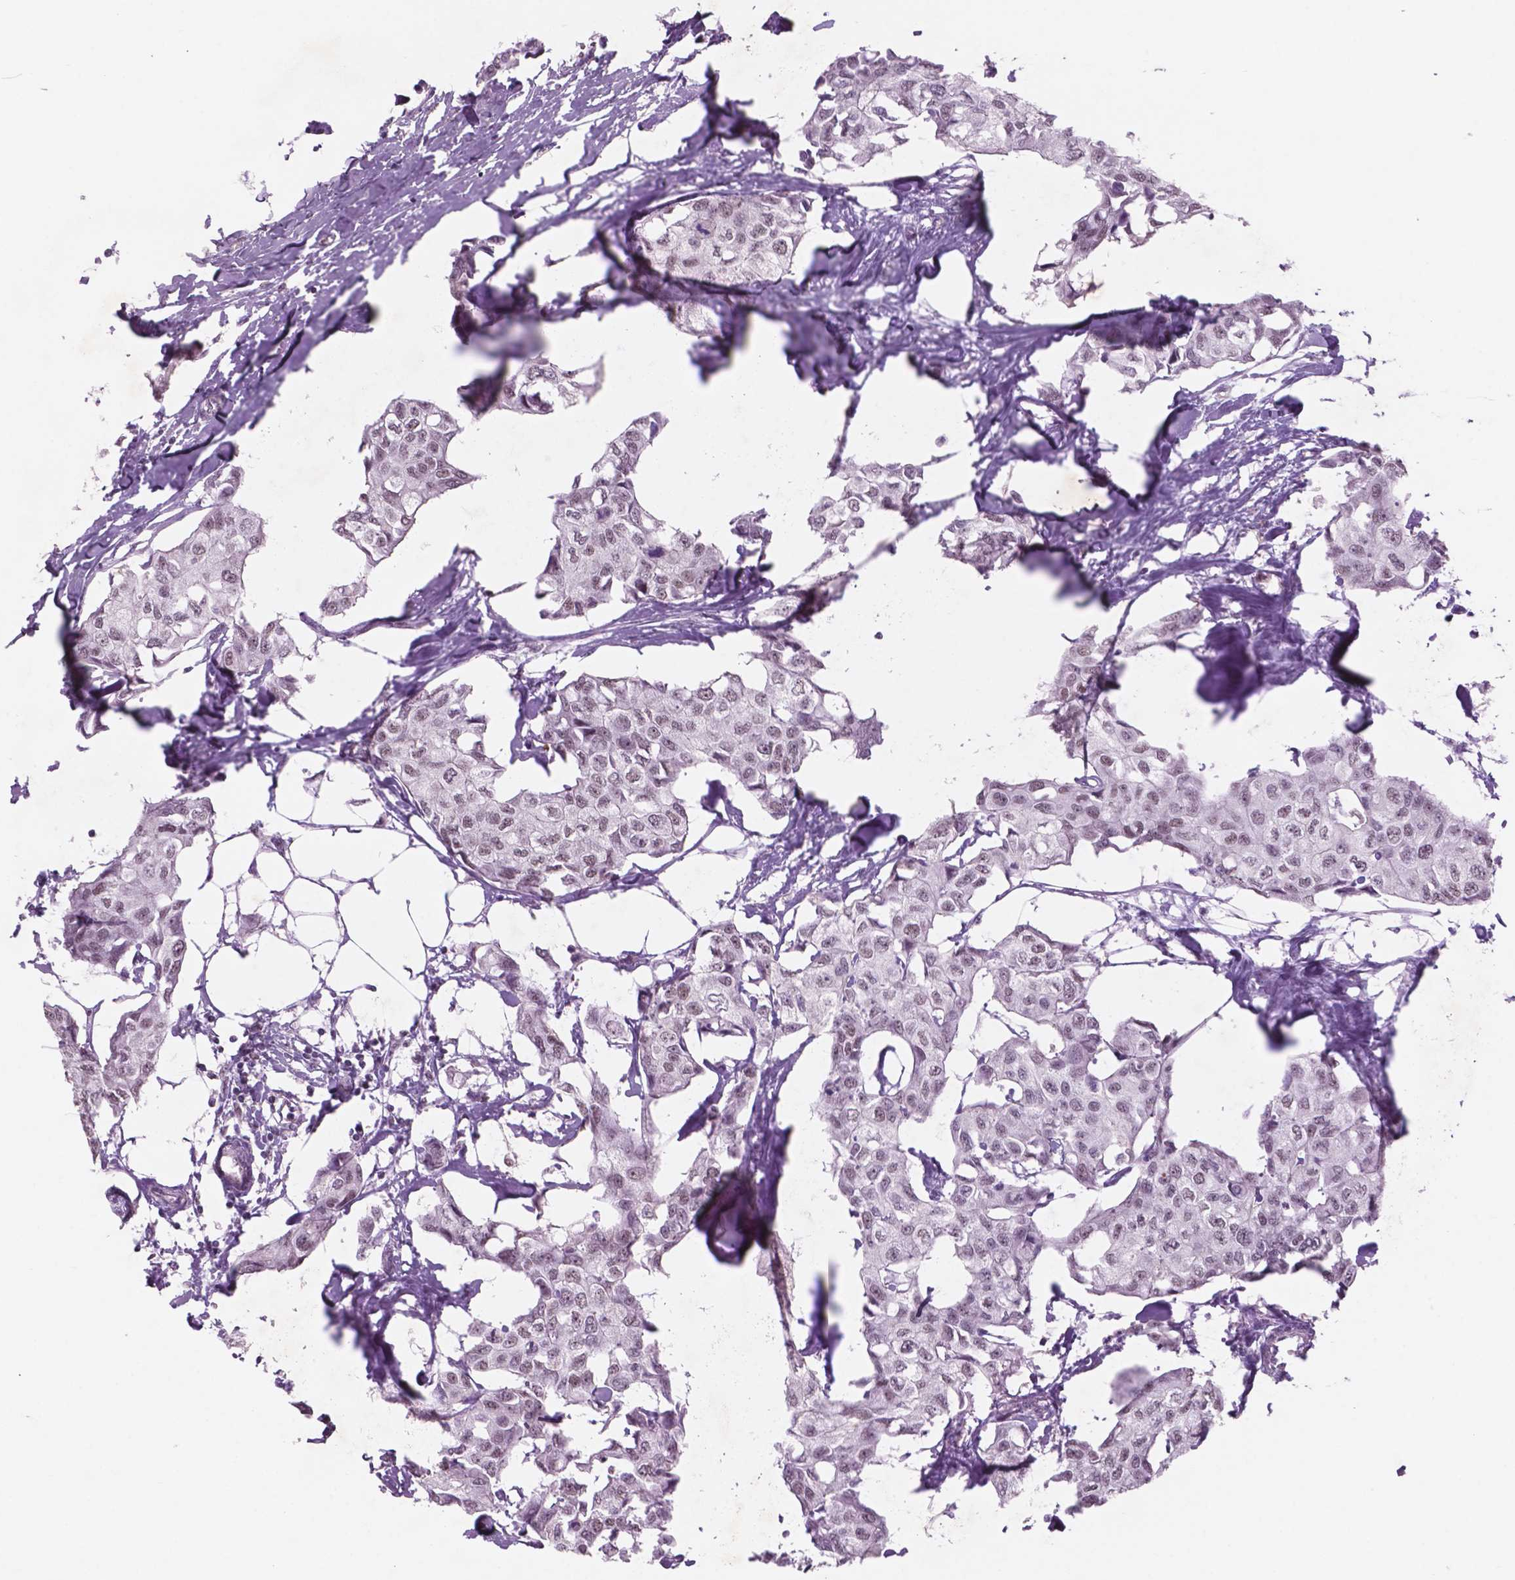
{"staining": {"intensity": "weak", "quantity": ">75%", "location": "nuclear"}, "tissue": "breast cancer", "cell_type": "Tumor cells", "image_type": "cancer", "snomed": [{"axis": "morphology", "description": "Duct carcinoma"}, {"axis": "topography", "description": "Breast"}], "caption": "Protein analysis of breast cancer (intraductal carcinoma) tissue displays weak nuclear staining in approximately >75% of tumor cells.", "gene": "CTR9", "patient": {"sex": "female", "age": 80}}